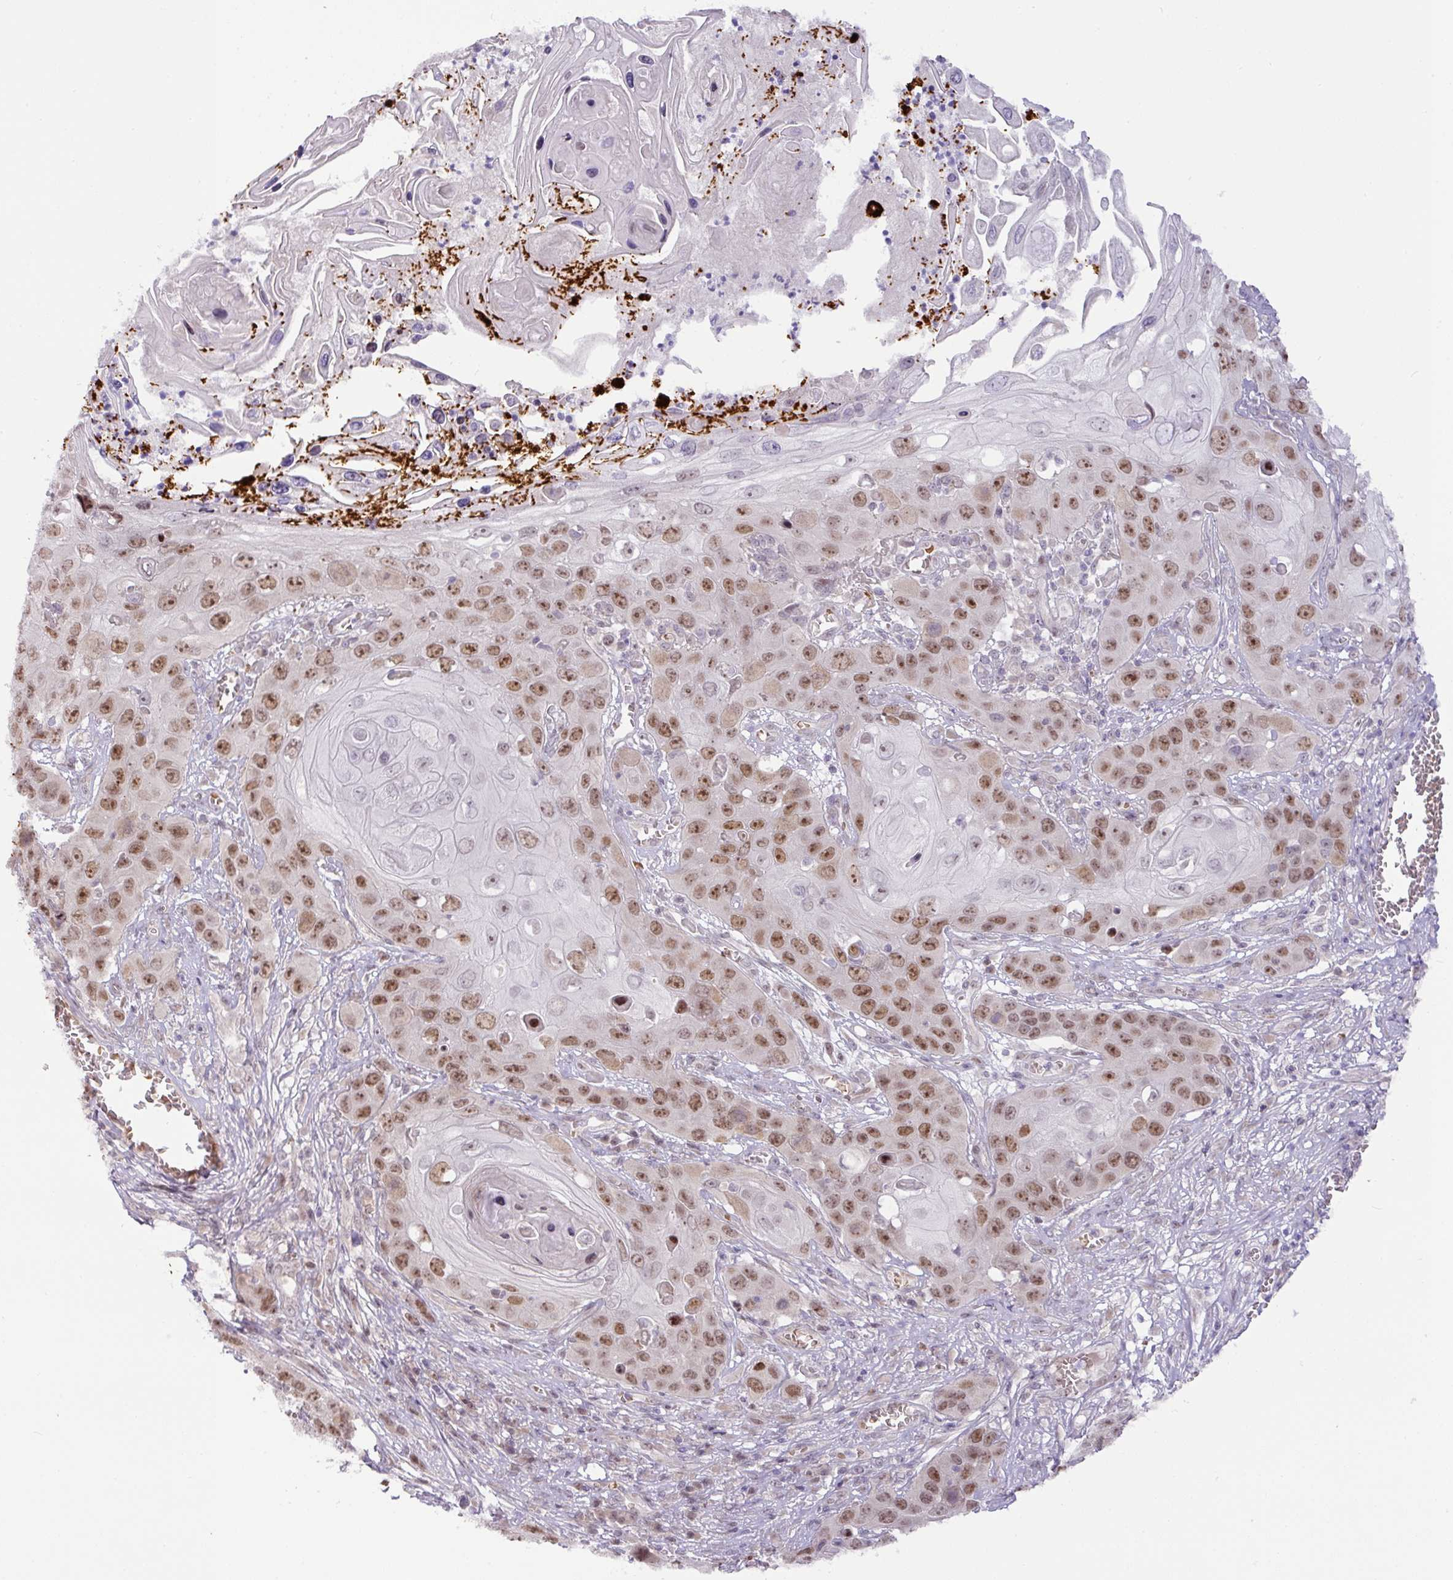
{"staining": {"intensity": "moderate", "quantity": ">75%", "location": "nuclear"}, "tissue": "skin cancer", "cell_type": "Tumor cells", "image_type": "cancer", "snomed": [{"axis": "morphology", "description": "Squamous cell carcinoma, NOS"}, {"axis": "topography", "description": "Skin"}], "caption": "Protein staining of skin cancer tissue exhibits moderate nuclear positivity in about >75% of tumor cells.", "gene": "PARP2", "patient": {"sex": "male", "age": 55}}